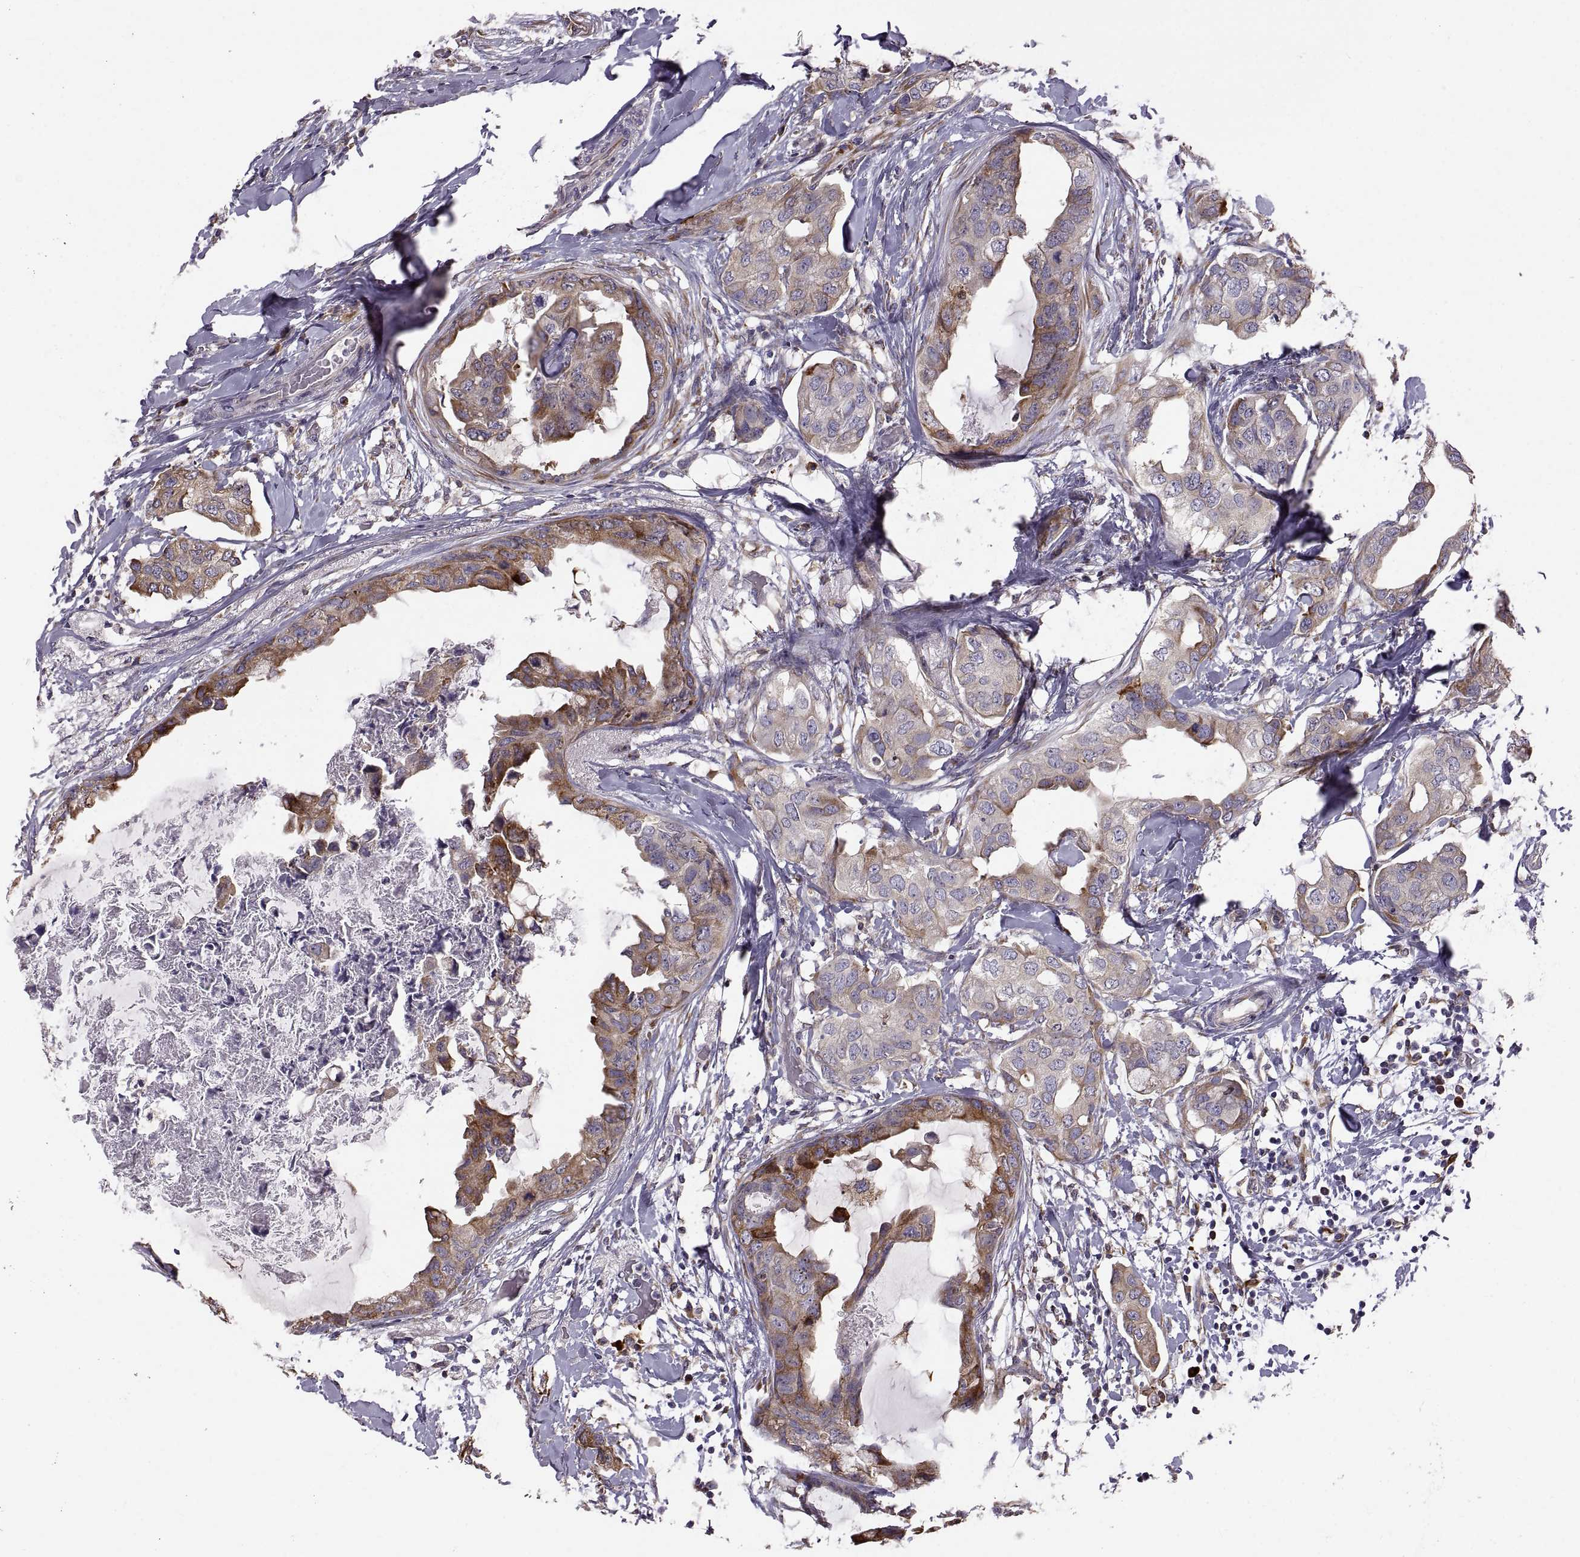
{"staining": {"intensity": "strong", "quantity": "<25%", "location": "cytoplasmic/membranous"}, "tissue": "breast cancer", "cell_type": "Tumor cells", "image_type": "cancer", "snomed": [{"axis": "morphology", "description": "Normal tissue, NOS"}, {"axis": "morphology", "description": "Duct carcinoma"}, {"axis": "topography", "description": "Breast"}], "caption": "Immunohistochemical staining of human breast cancer (infiltrating ductal carcinoma) exhibits medium levels of strong cytoplasmic/membranous protein staining in approximately <25% of tumor cells.", "gene": "PLEKHB2", "patient": {"sex": "female", "age": 40}}